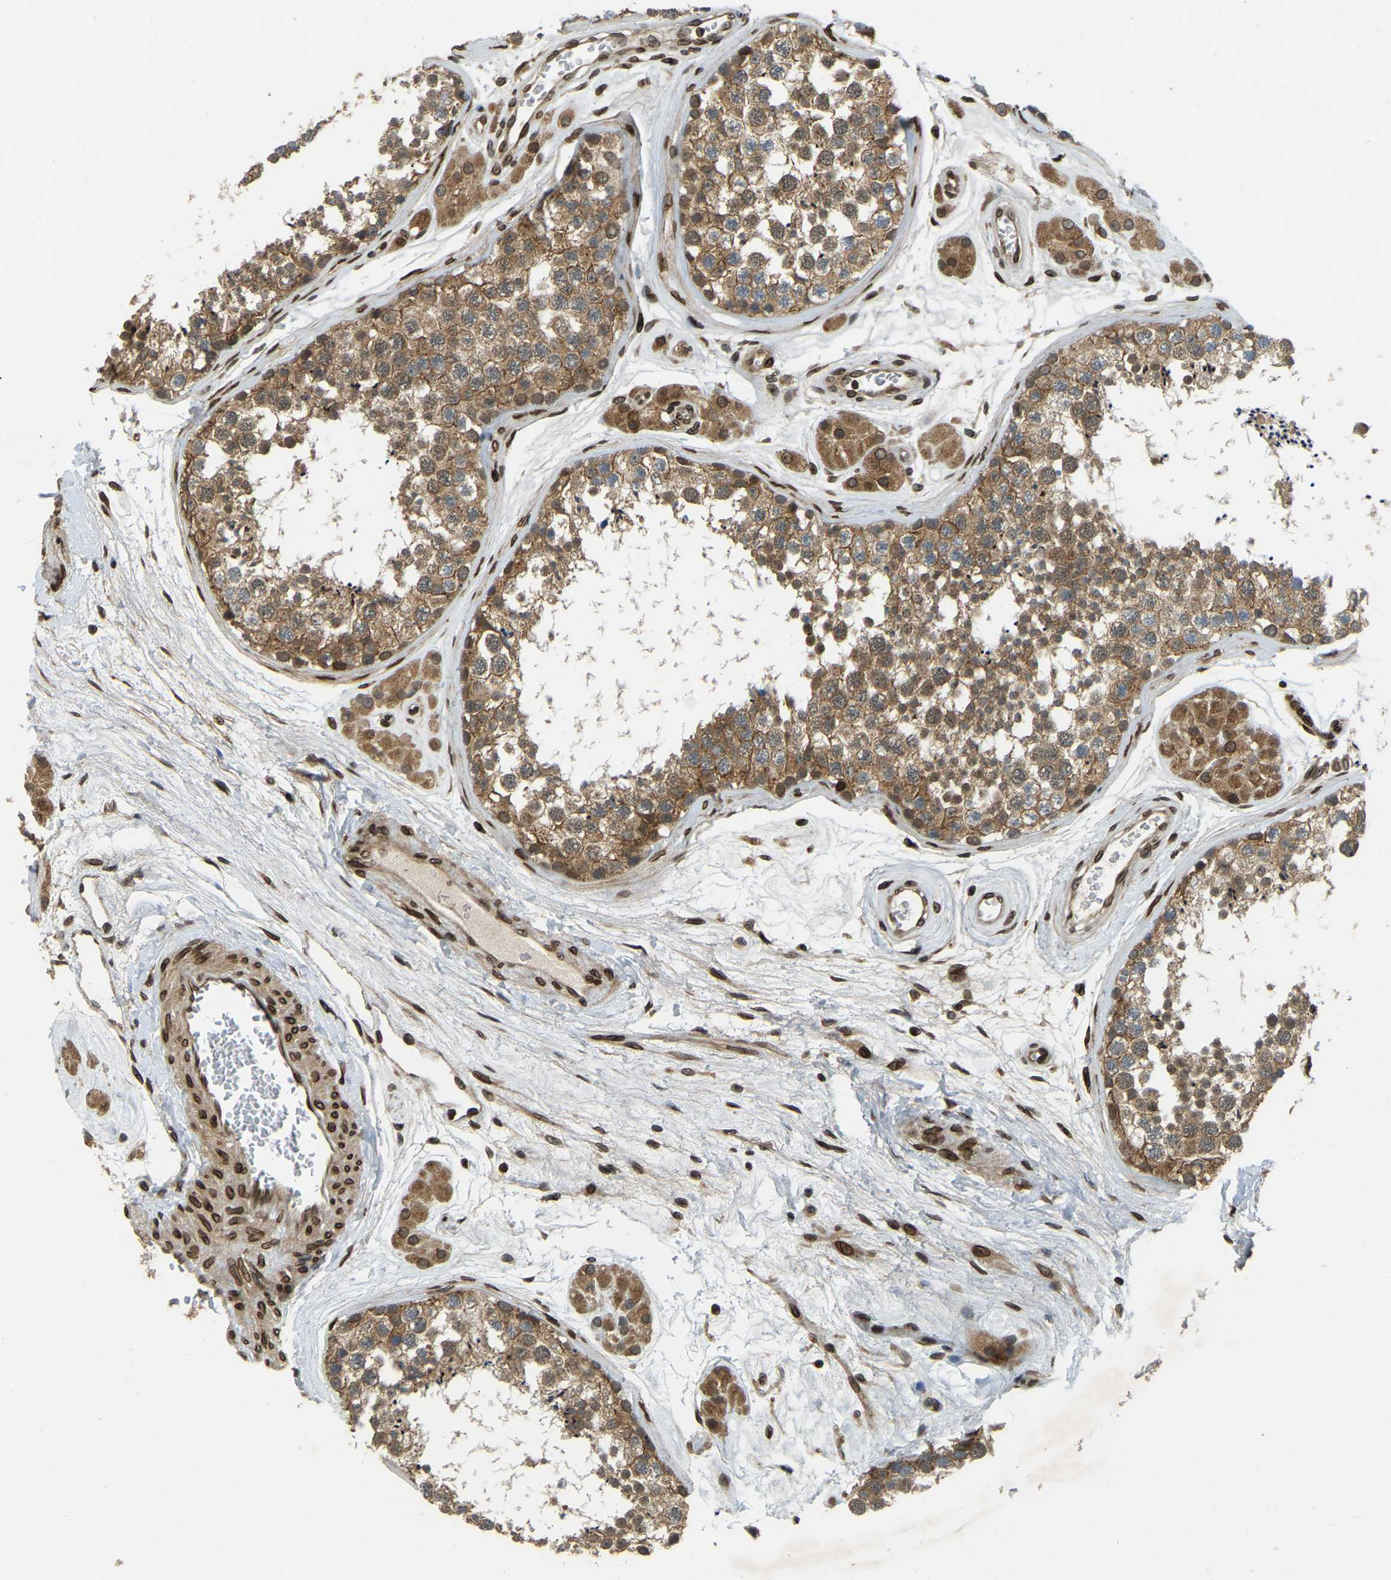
{"staining": {"intensity": "moderate", "quantity": ">75%", "location": "cytoplasmic/membranous"}, "tissue": "testis", "cell_type": "Cells in seminiferous ducts", "image_type": "normal", "snomed": [{"axis": "morphology", "description": "Normal tissue, NOS"}, {"axis": "topography", "description": "Testis"}], "caption": "Testis stained with IHC displays moderate cytoplasmic/membranous positivity in about >75% of cells in seminiferous ducts.", "gene": "SYNE1", "patient": {"sex": "male", "age": 56}}